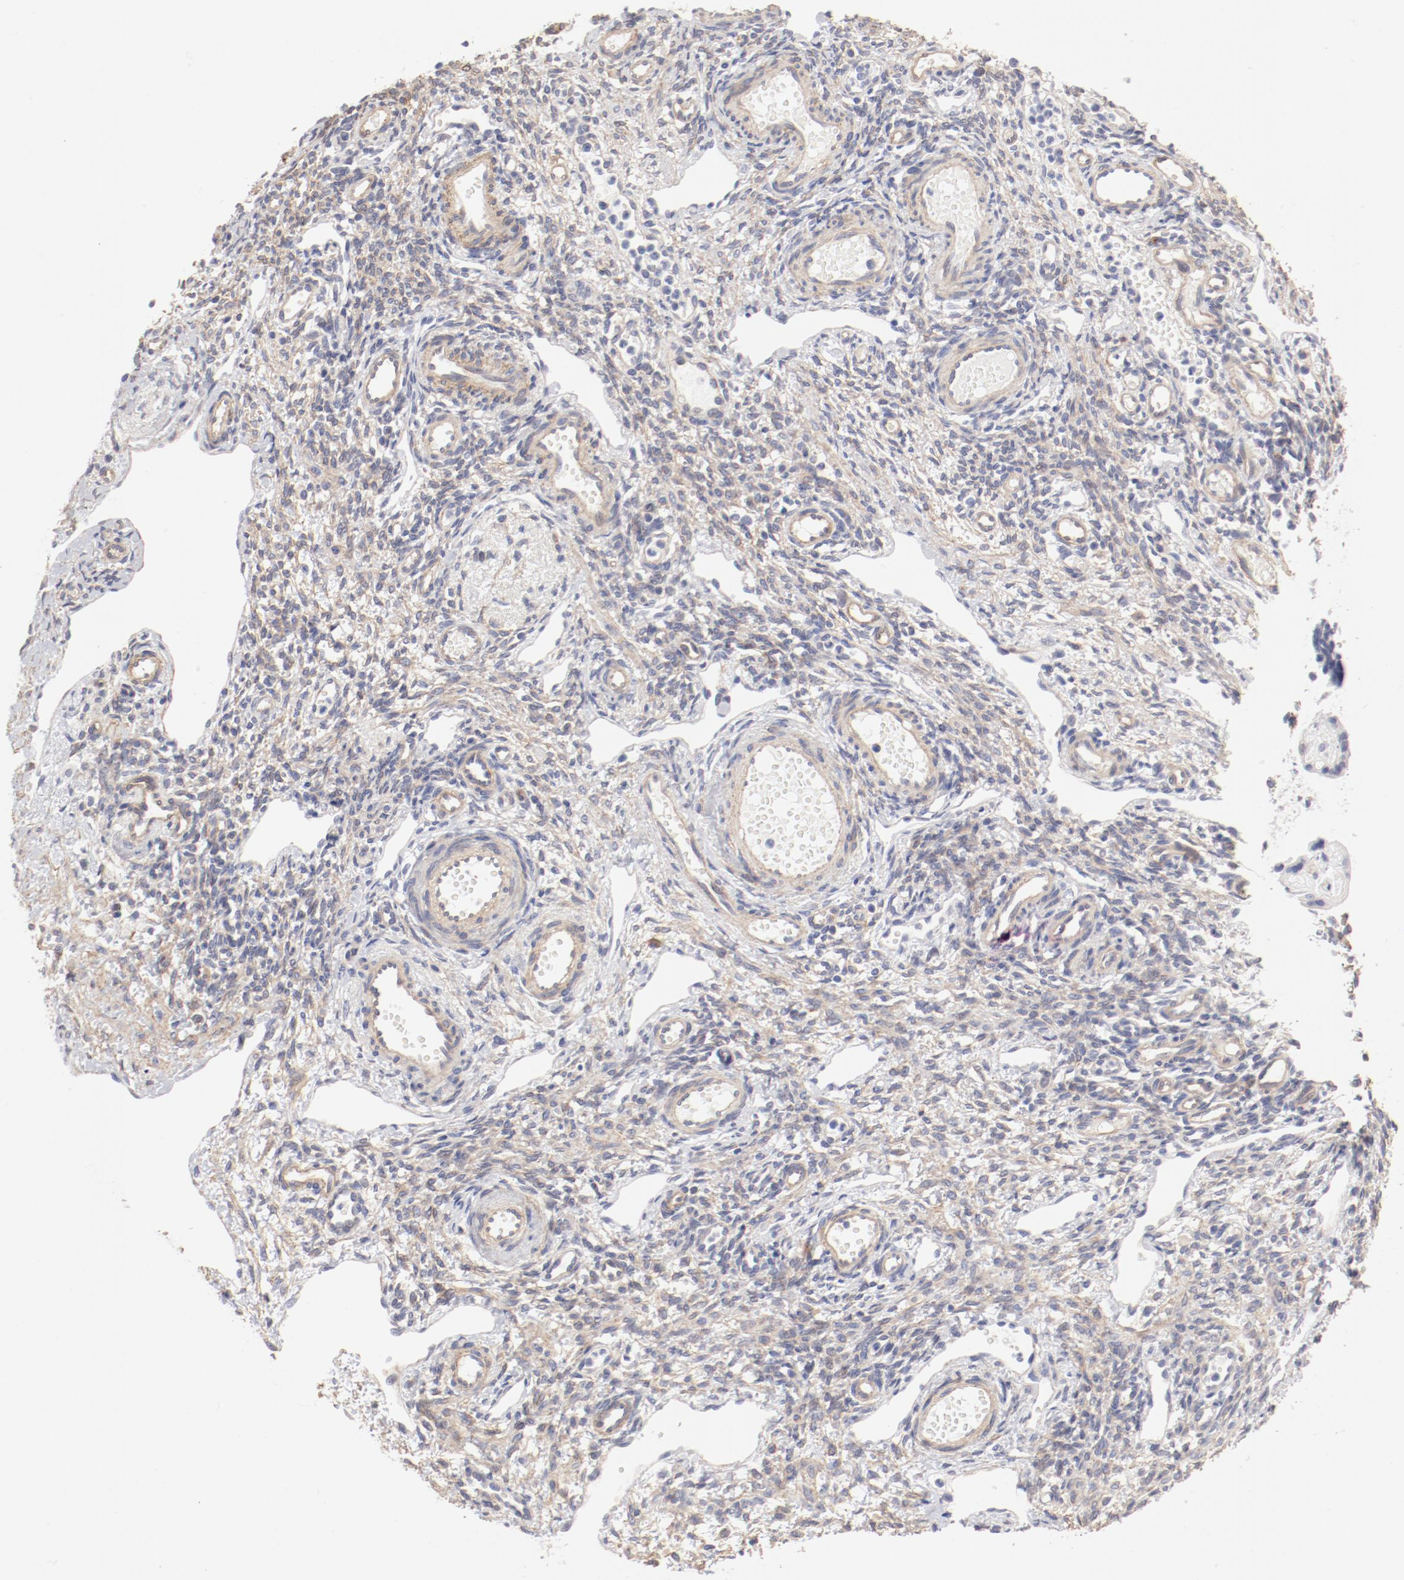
{"staining": {"intensity": "negative", "quantity": "none", "location": "none"}, "tissue": "ovary", "cell_type": "Follicle cells", "image_type": "normal", "snomed": [{"axis": "morphology", "description": "Normal tissue, NOS"}, {"axis": "topography", "description": "Ovary"}], "caption": "IHC image of normal ovary: ovary stained with DAB (3,3'-diaminobenzidine) reveals no significant protein expression in follicle cells.", "gene": "LAX1", "patient": {"sex": "female", "age": 33}}